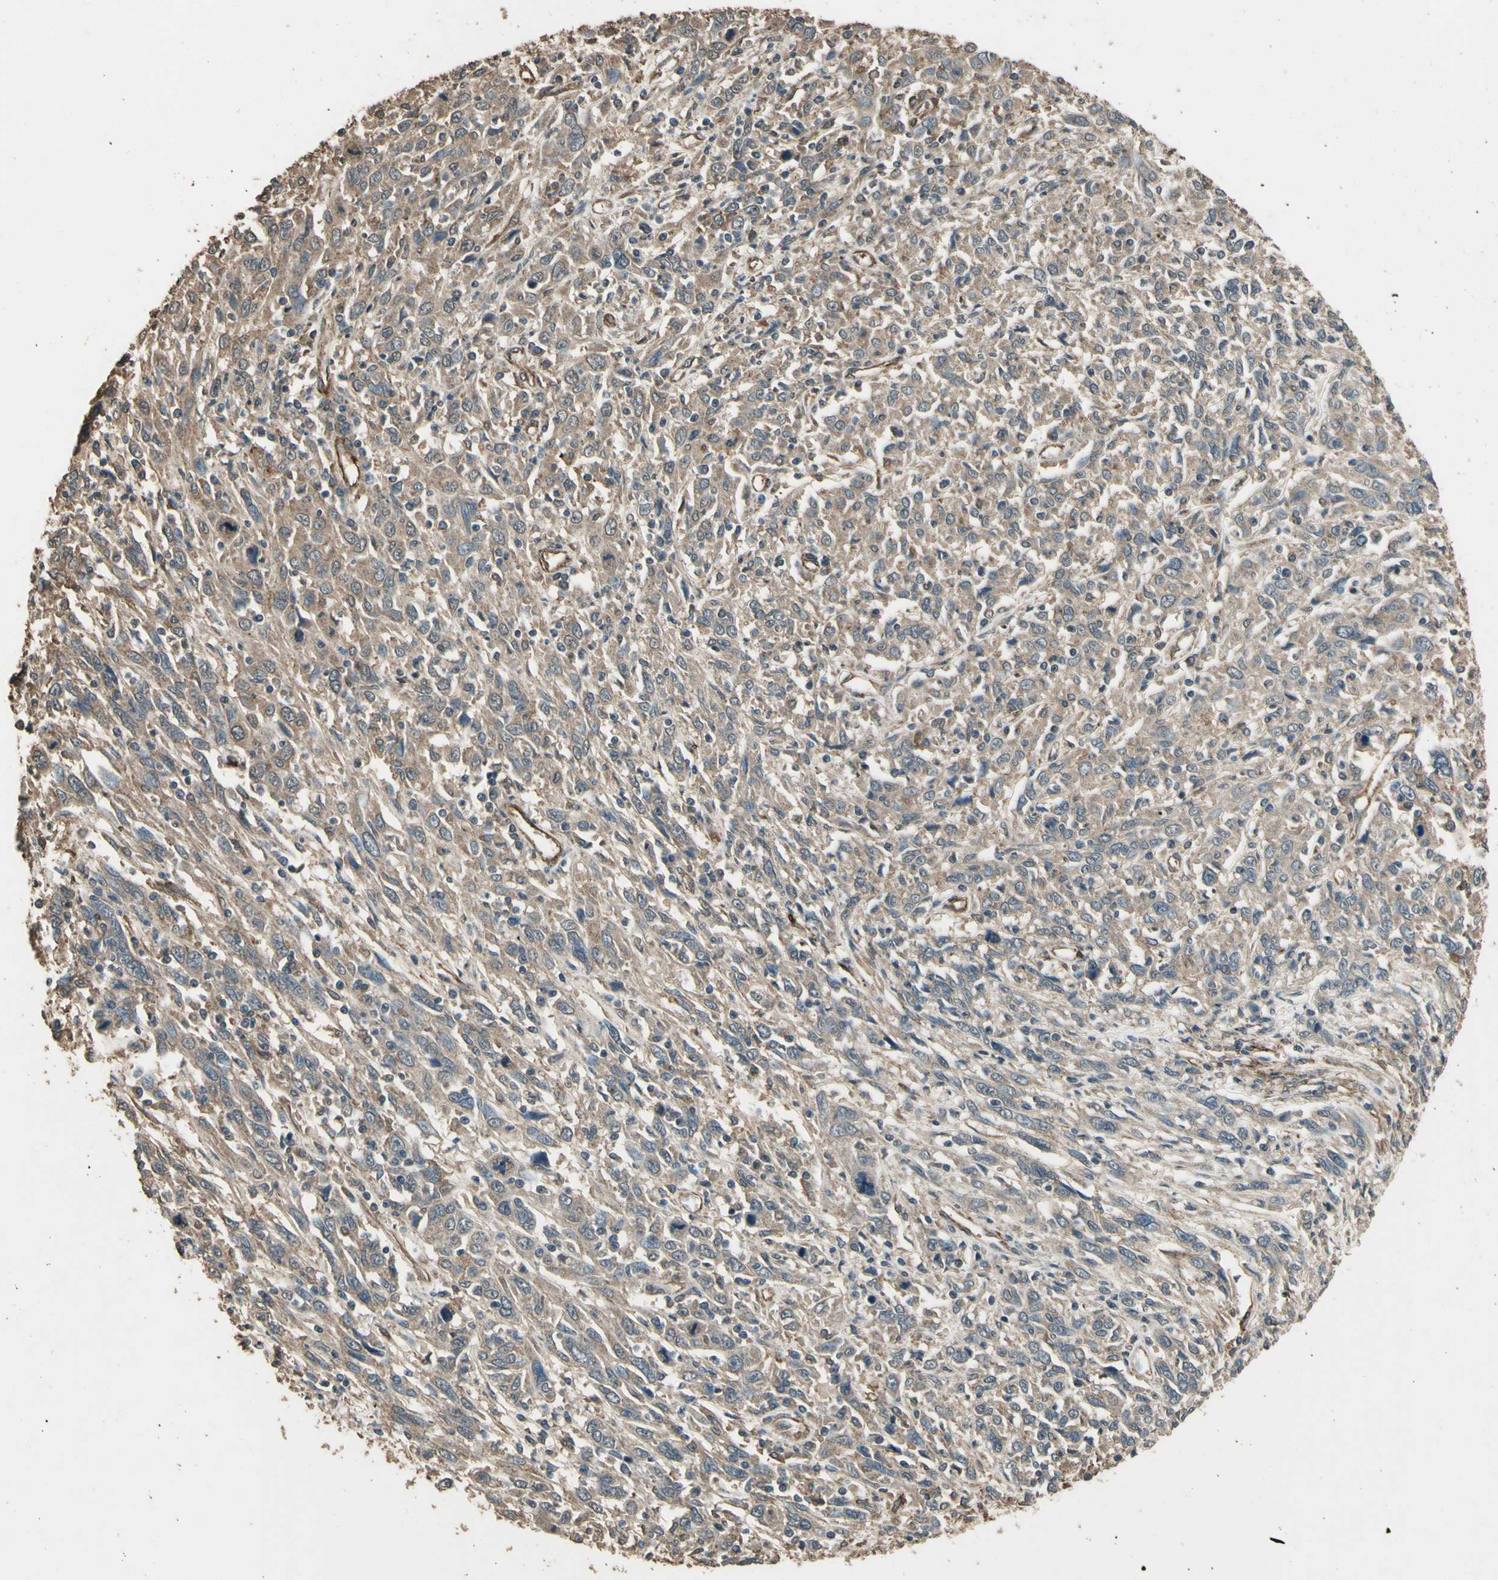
{"staining": {"intensity": "weak", "quantity": ">75%", "location": "cytoplasmic/membranous"}, "tissue": "cervical cancer", "cell_type": "Tumor cells", "image_type": "cancer", "snomed": [{"axis": "morphology", "description": "Squamous cell carcinoma, NOS"}, {"axis": "topography", "description": "Cervix"}], "caption": "A low amount of weak cytoplasmic/membranous expression is present in approximately >75% of tumor cells in cervical cancer (squamous cell carcinoma) tissue. (Stains: DAB (3,3'-diaminobenzidine) in brown, nuclei in blue, Microscopy: brightfield microscopy at high magnification).", "gene": "TSPO", "patient": {"sex": "female", "age": 46}}